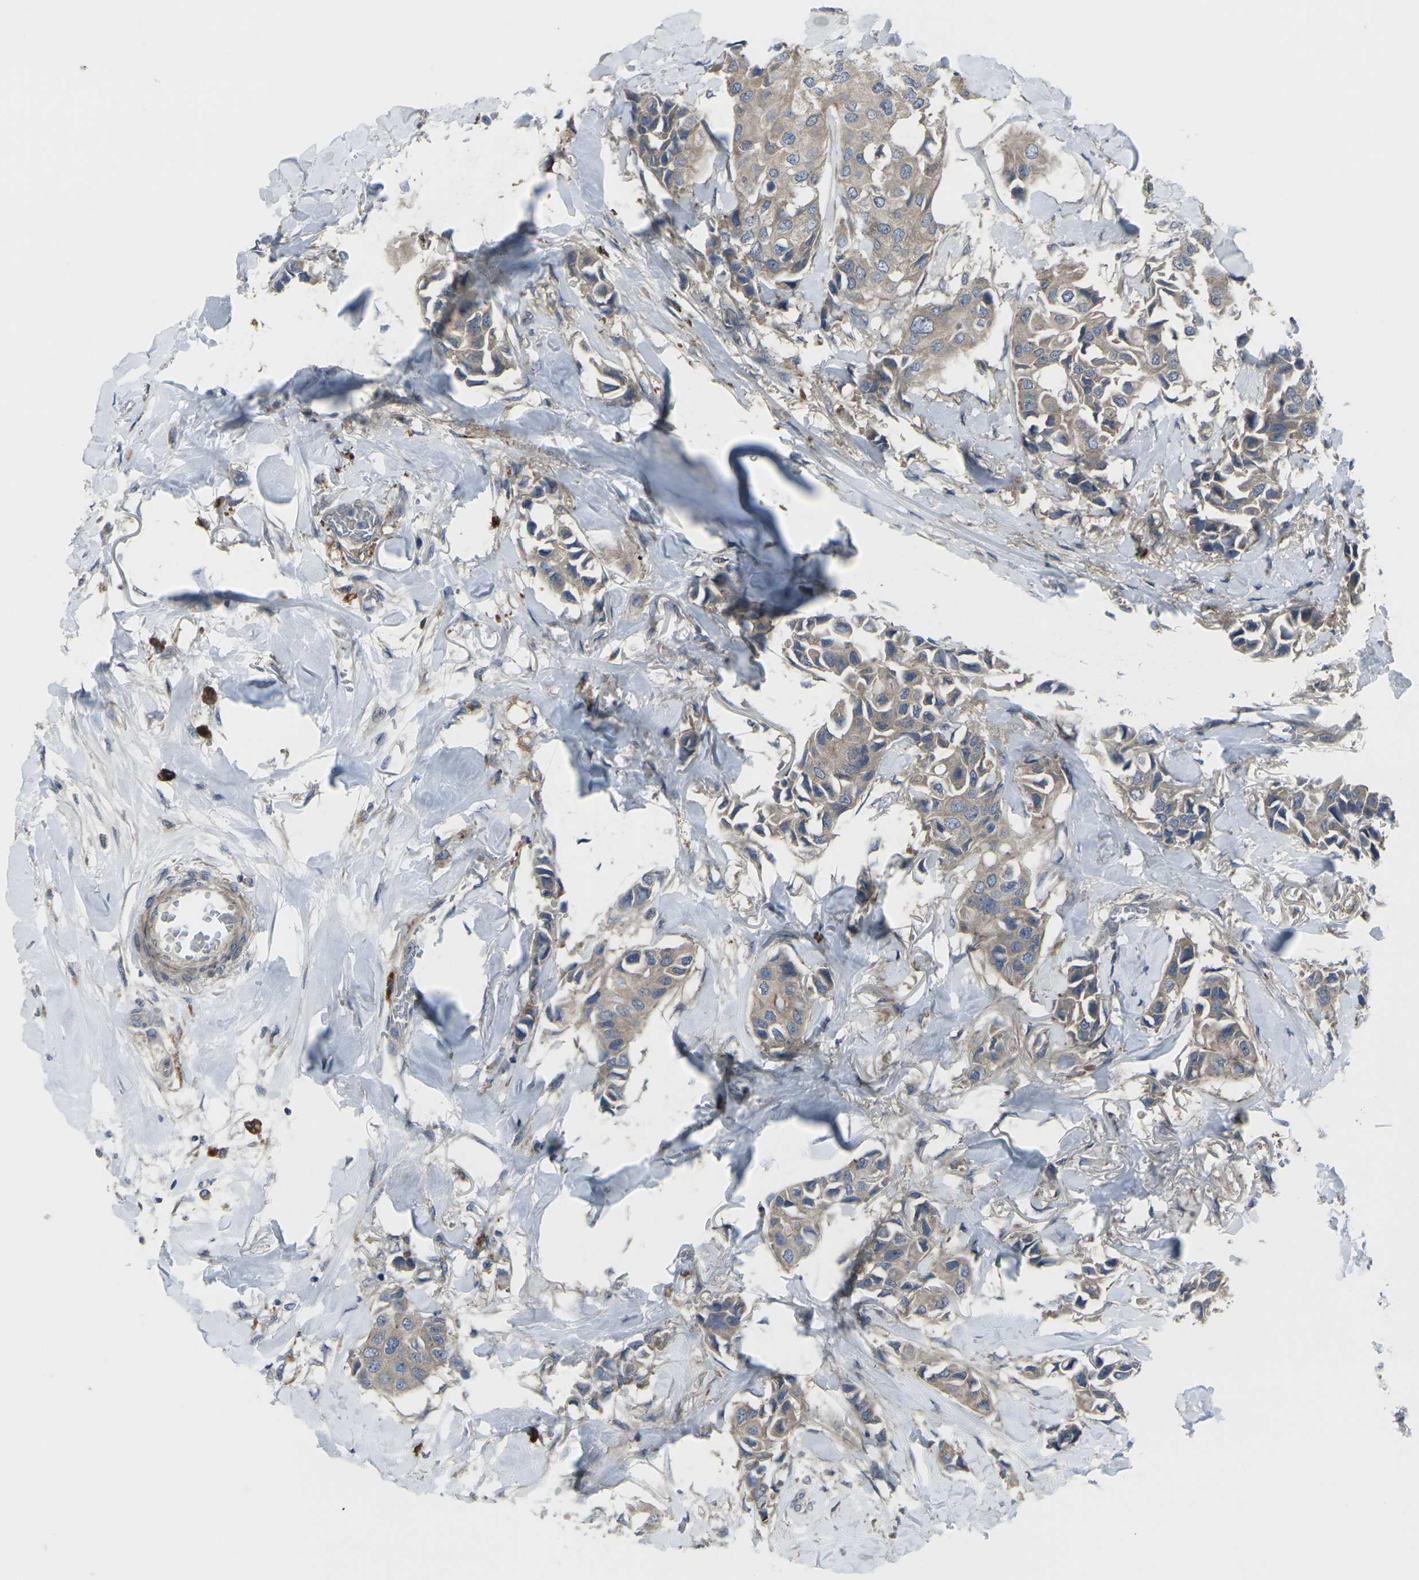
{"staining": {"intensity": "weak", "quantity": ">75%", "location": "cytoplasmic/membranous"}, "tissue": "breast cancer", "cell_type": "Tumor cells", "image_type": "cancer", "snomed": [{"axis": "morphology", "description": "Duct carcinoma"}, {"axis": "topography", "description": "Breast"}], "caption": "Infiltrating ductal carcinoma (breast) tissue demonstrates weak cytoplasmic/membranous positivity in about >75% of tumor cells, visualized by immunohistochemistry.", "gene": "CCR10", "patient": {"sex": "female", "age": 80}}